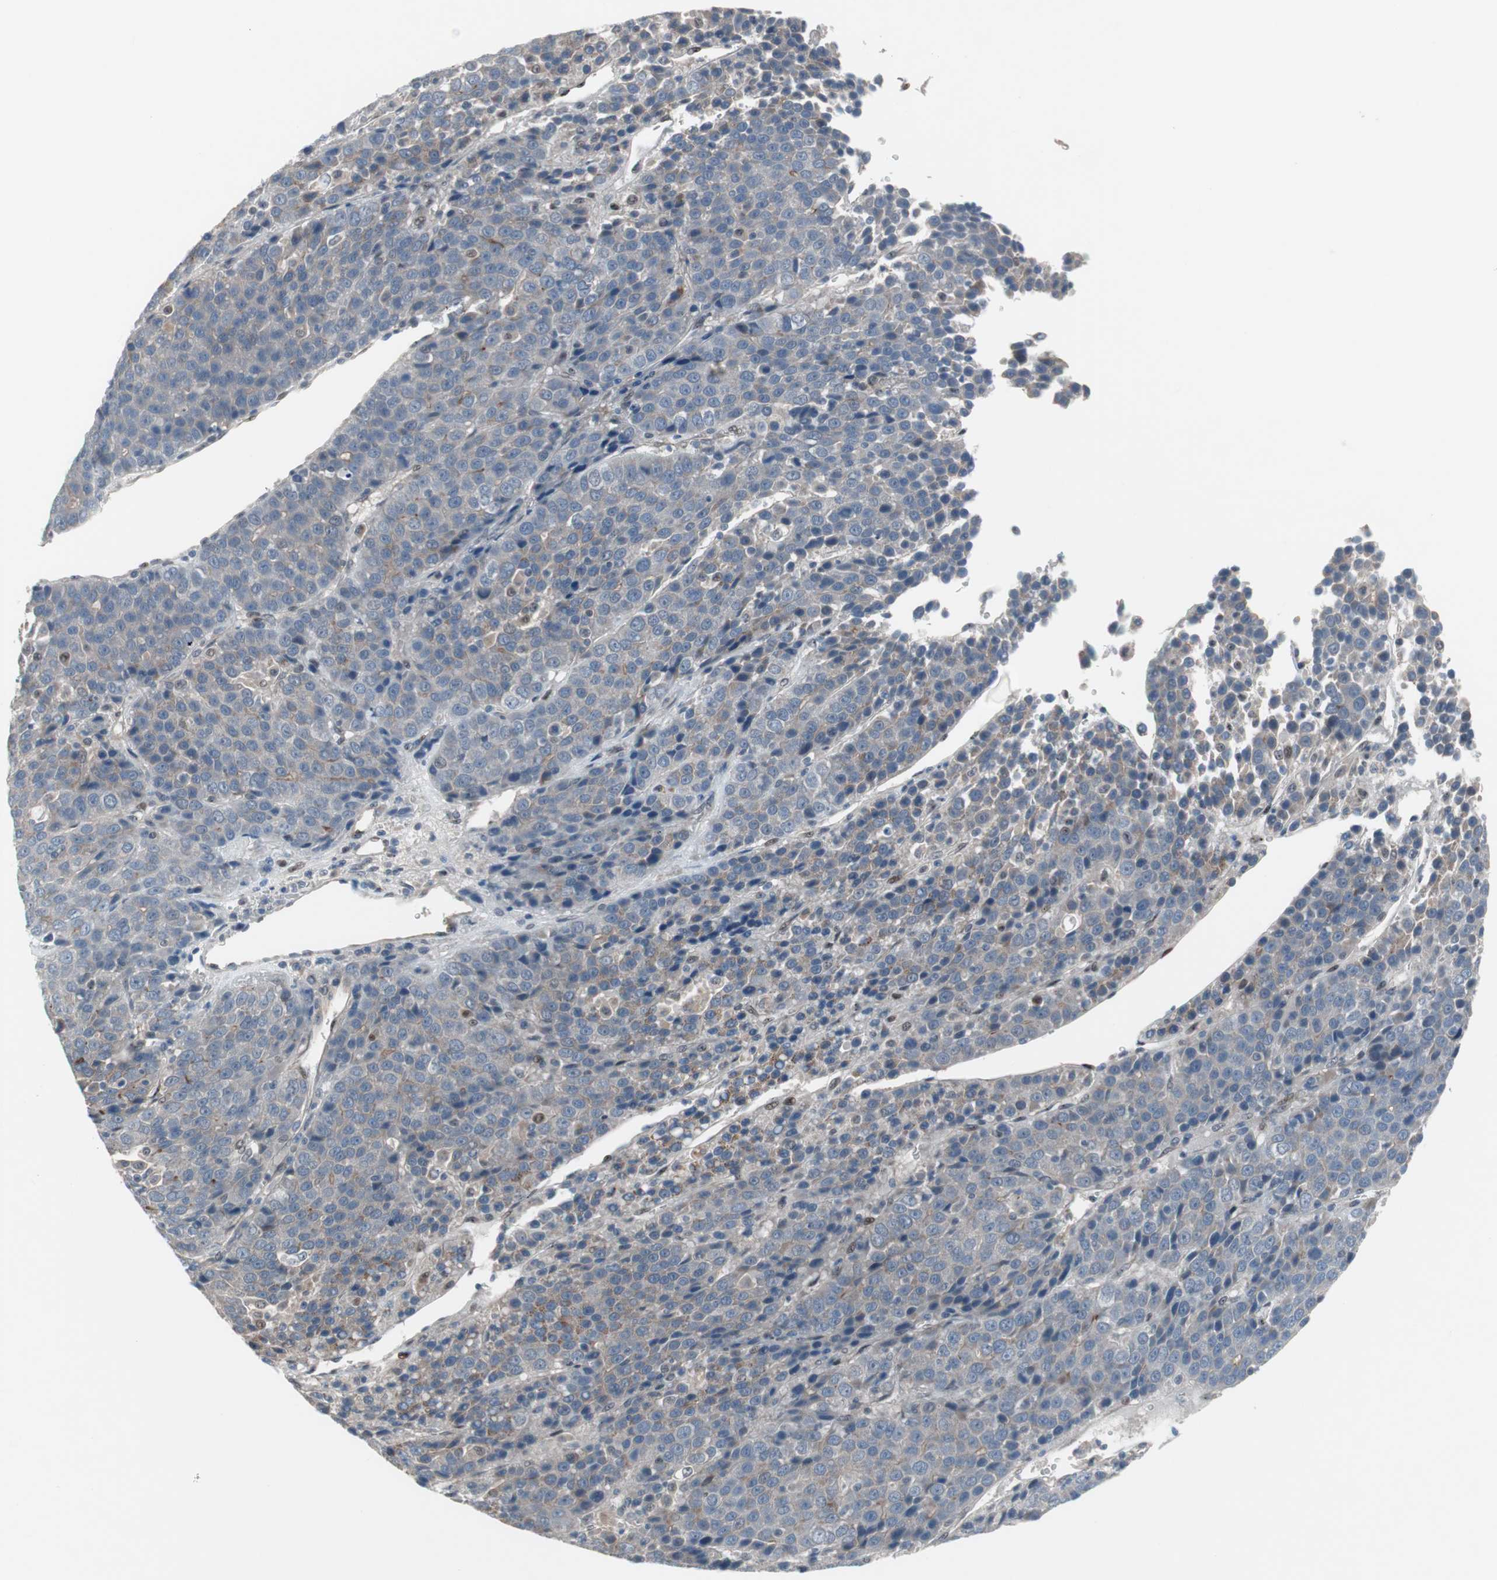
{"staining": {"intensity": "moderate", "quantity": "25%-75%", "location": "cytoplasmic/membranous"}, "tissue": "liver cancer", "cell_type": "Tumor cells", "image_type": "cancer", "snomed": [{"axis": "morphology", "description": "Carcinoma, Hepatocellular, NOS"}, {"axis": "topography", "description": "Liver"}], "caption": "Protein expression analysis of hepatocellular carcinoma (liver) reveals moderate cytoplasmic/membranous expression in approximately 25%-75% of tumor cells. (DAB = brown stain, brightfield microscopy at high magnification).", "gene": "CAND2", "patient": {"sex": "female", "age": 53}}